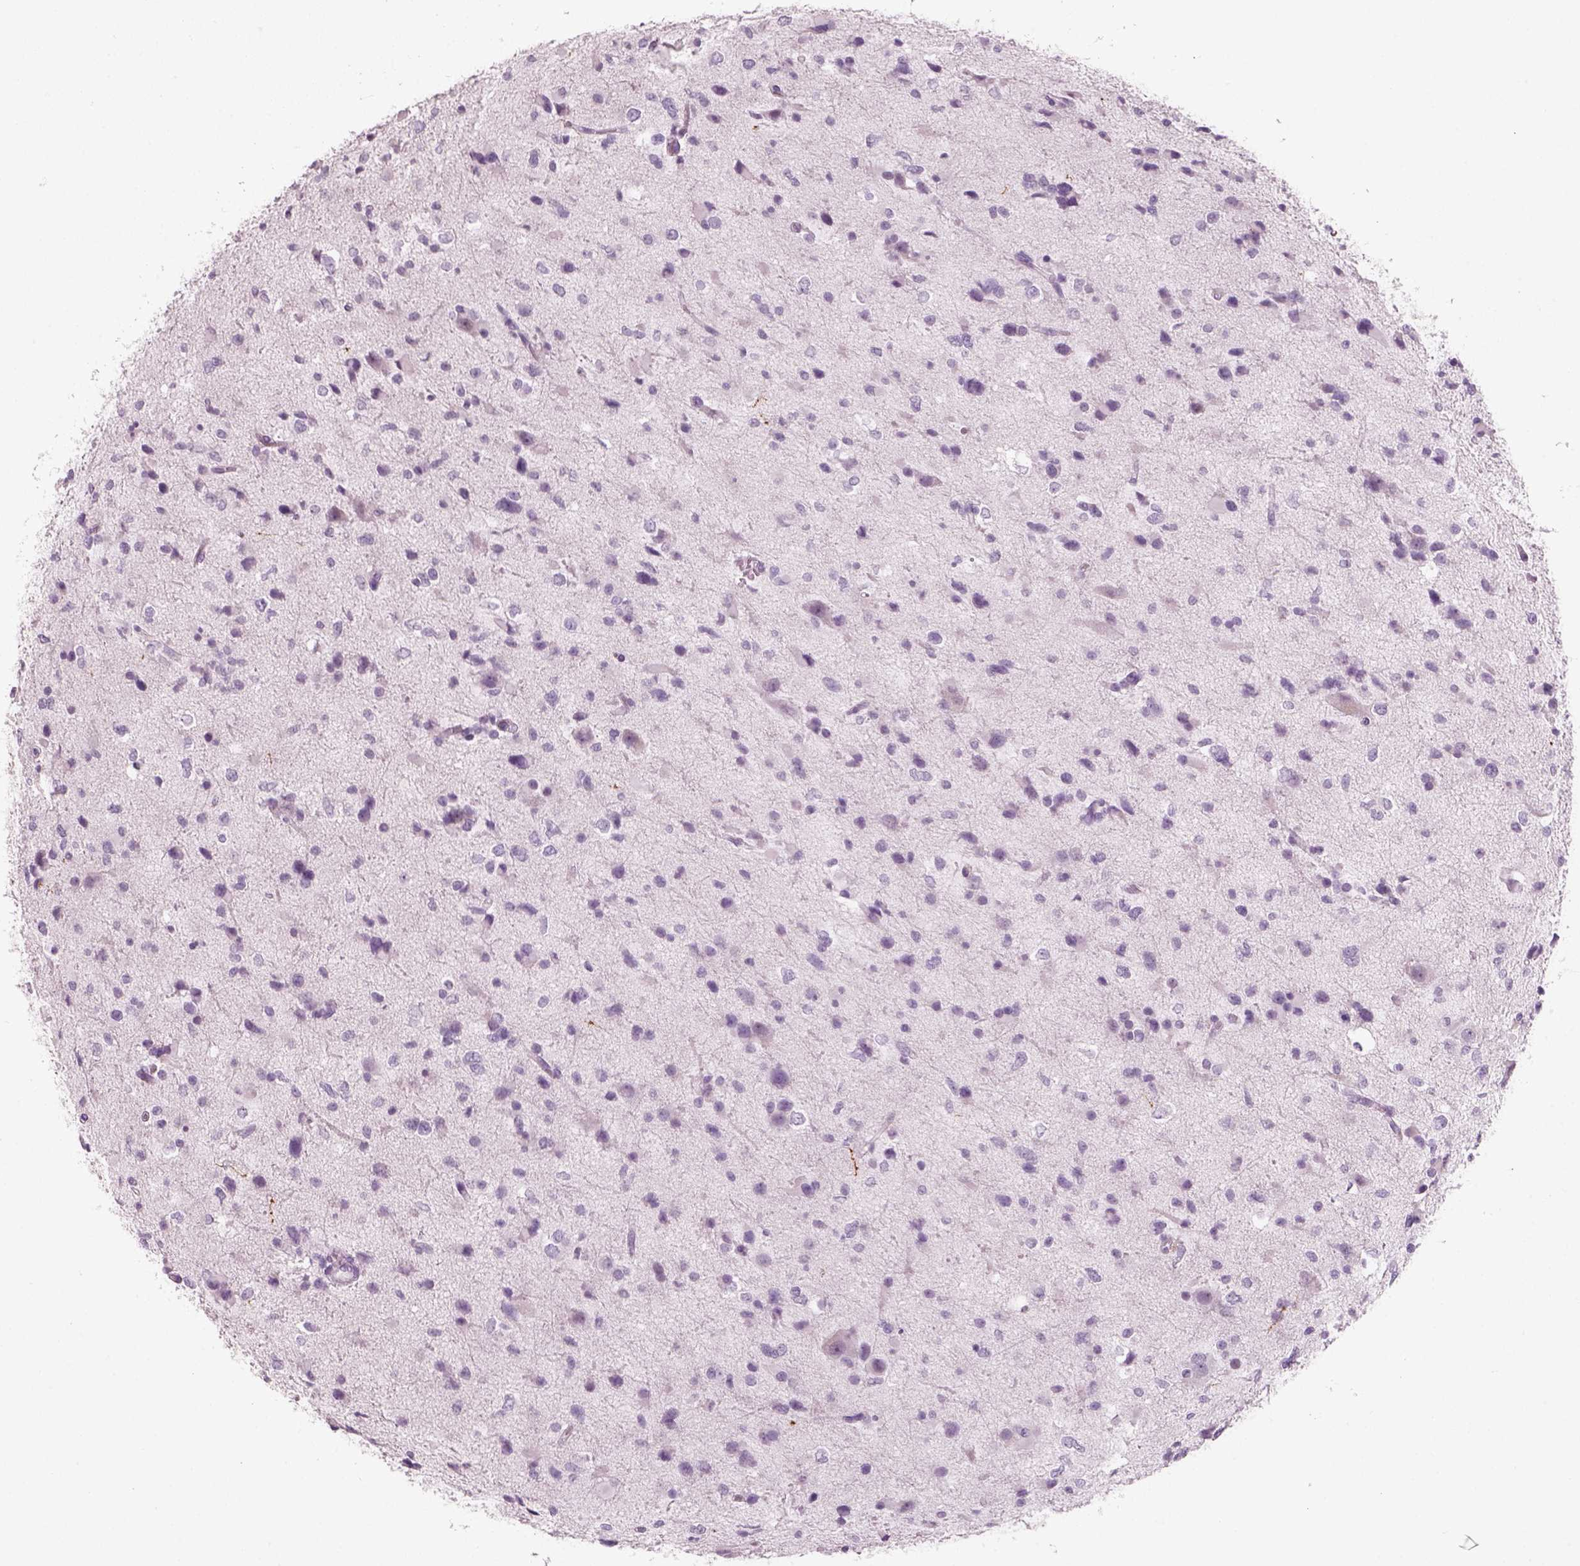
{"staining": {"intensity": "negative", "quantity": "none", "location": "none"}, "tissue": "glioma", "cell_type": "Tumor cells", "image_type": "cancer", "snomed": [{"axis": "morphology", "description": "Glioma, malignant, Low grade"}, {"axis": "topography", "description": "Brain"}], "caption": "Tumor cells show no significant protein positivity in glioma.", "gene": "SLC6A2", "patient": {"sex": "female", "age": 32}}